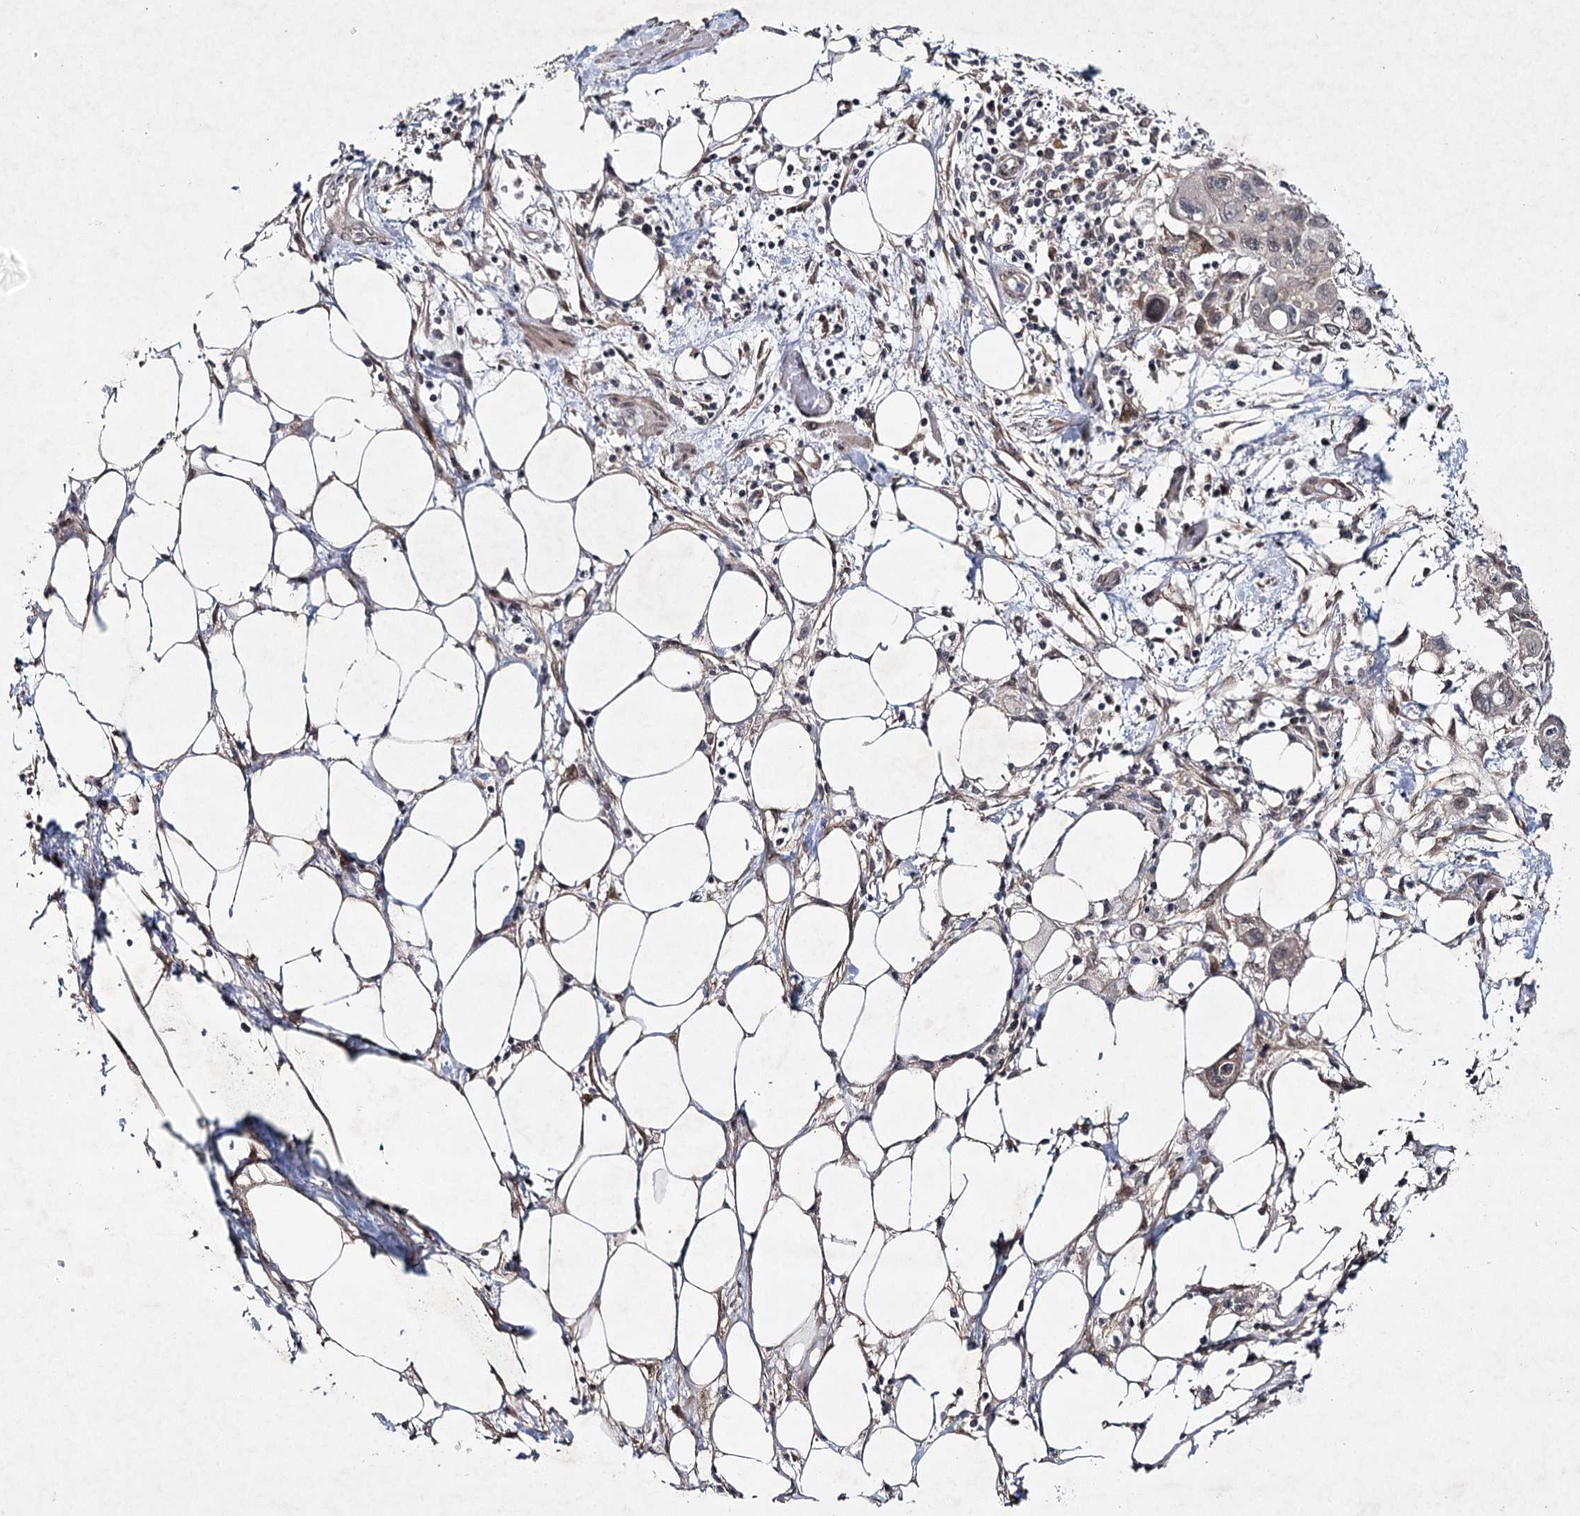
{"staining": {"intensity": "weak", "quantity": "<25%", "location": "nuclear"}, "tissue": "pancreatic cancer", "cell_type": "Tumor cells", "image_type": "cancer", "snomed": [{"axis": "morphology", "description": "Adenocarcinoma, NOS"}, {"axis": "topography", "description": "Pancreas"}], "caption": "This is an immunohistochemistry (IHC) photomicrograph of human pancreatic cancer (adenocarcinoma). There is no positivity in tumor cells.", "gene": "DCUN1D4", "patient": {"sex": "male", "age": 75}}